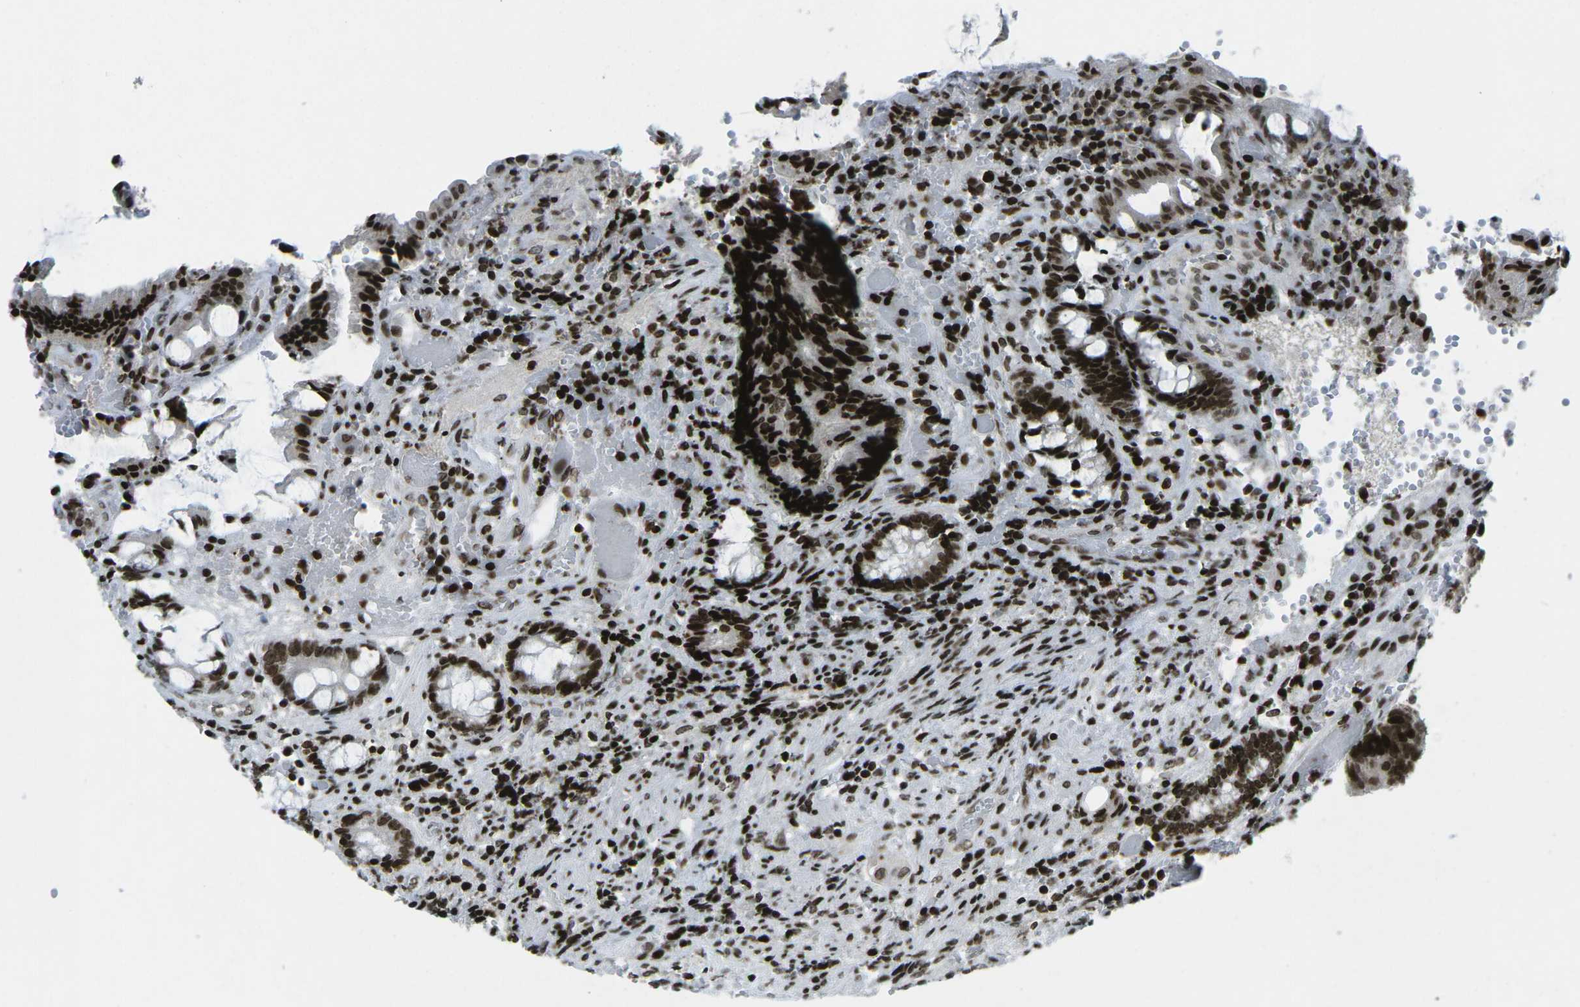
{"staining": {"intensity": "strong", "quantity": ">75%", "location": "nuclear"}, "tissue": "colorectal cancer", "cell_type": "Tumor cells", "image_type": "cancer", "snomed": [{"axis": "morphology", "description": "Adenocarcinoma, NOS"}, {"axis": "topography", "description": "Colon"}], "caption": "Immunohistochemical staining of human adenocarcinoma (colorectal) shows high levels of strong nuclear protein expression in about >75% of tumor cells.", "gene": "EME1", "patient": {"sex": "female", "age": 57}}